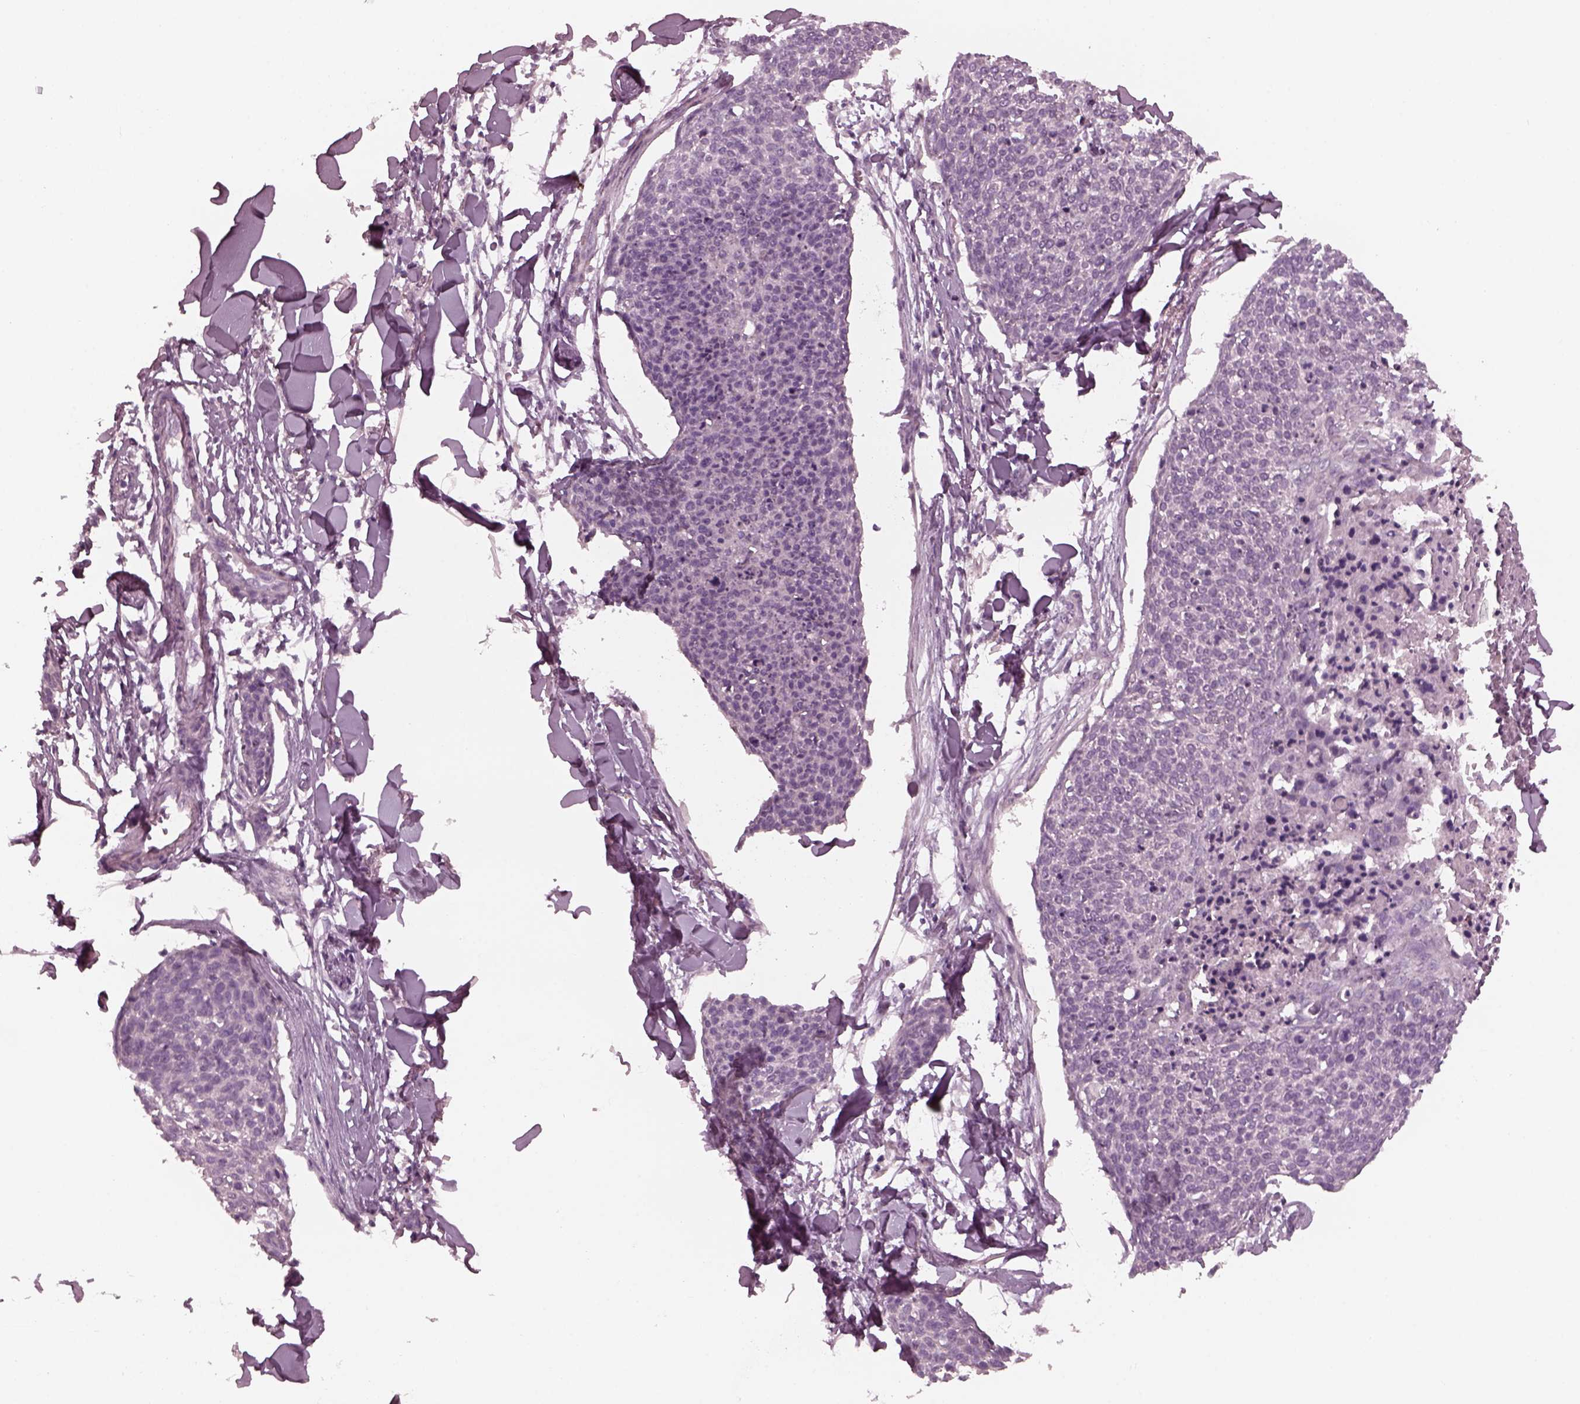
{"staining": {"intensity": "negative", "quantity": "none", "location": "none"}, "tissue": "skin cancer", "cell_type": "Tumor cells", "image_type": "cancer", "snomed": [{"axis": "morphology", "description": "Squamous cell carcinoma, NOS"}, {"axis": "topography", "description": "Skin"}, {"axis": "topography", "description": "Vulva"}], "caption": "Squamous cell carcinoma (skin) was stained to show a protein in brown. There is no significant expression in tumor cells. (DAB immunohistochemistry (IHC) with hematoxylin counter stain).", "gene": "YY2", "patient": {"sex": "female", "age": 75}}